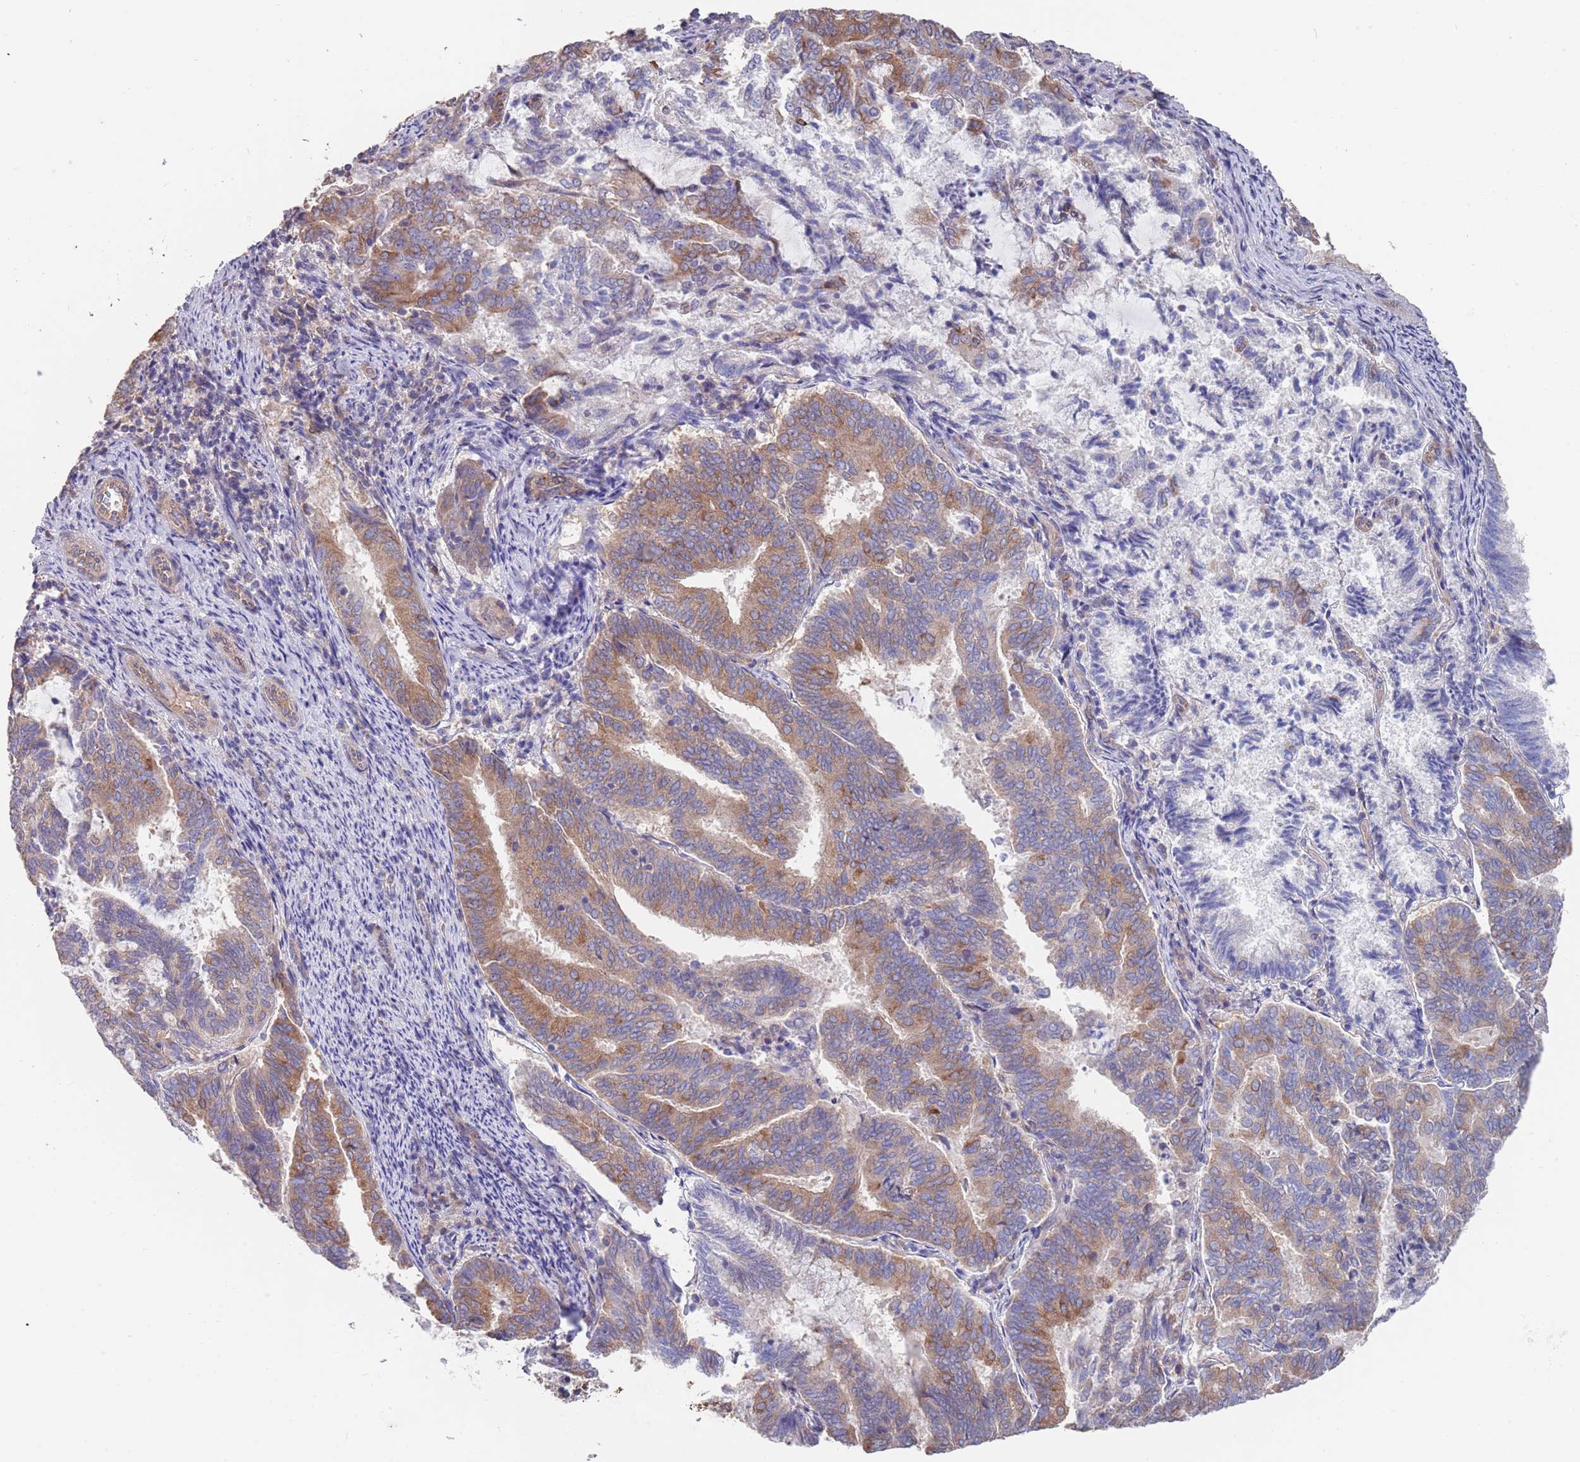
{"staining": {"intensity": "moderate", "quantity": ">75%", "location": "cytoplasmic/membranous"}, "tissue": "endometrial cancer", "cell_type": "Tumor cells", "image_type": "cancer", "snomed": [{"axis": "morphology", "description": "Adenocarcinoma, NOS"}, {"axis": "topography", "description": "Endometrium"}], "caption": "There is medium levels of moderate cytoplasmic/membranous staining in tumor cells of endometrial adenocarcinoma, as demonstrated by immunohistochemical staining (brown color).", "gene": "ANK2", "patient": {"sex": "female", "age": 80}}